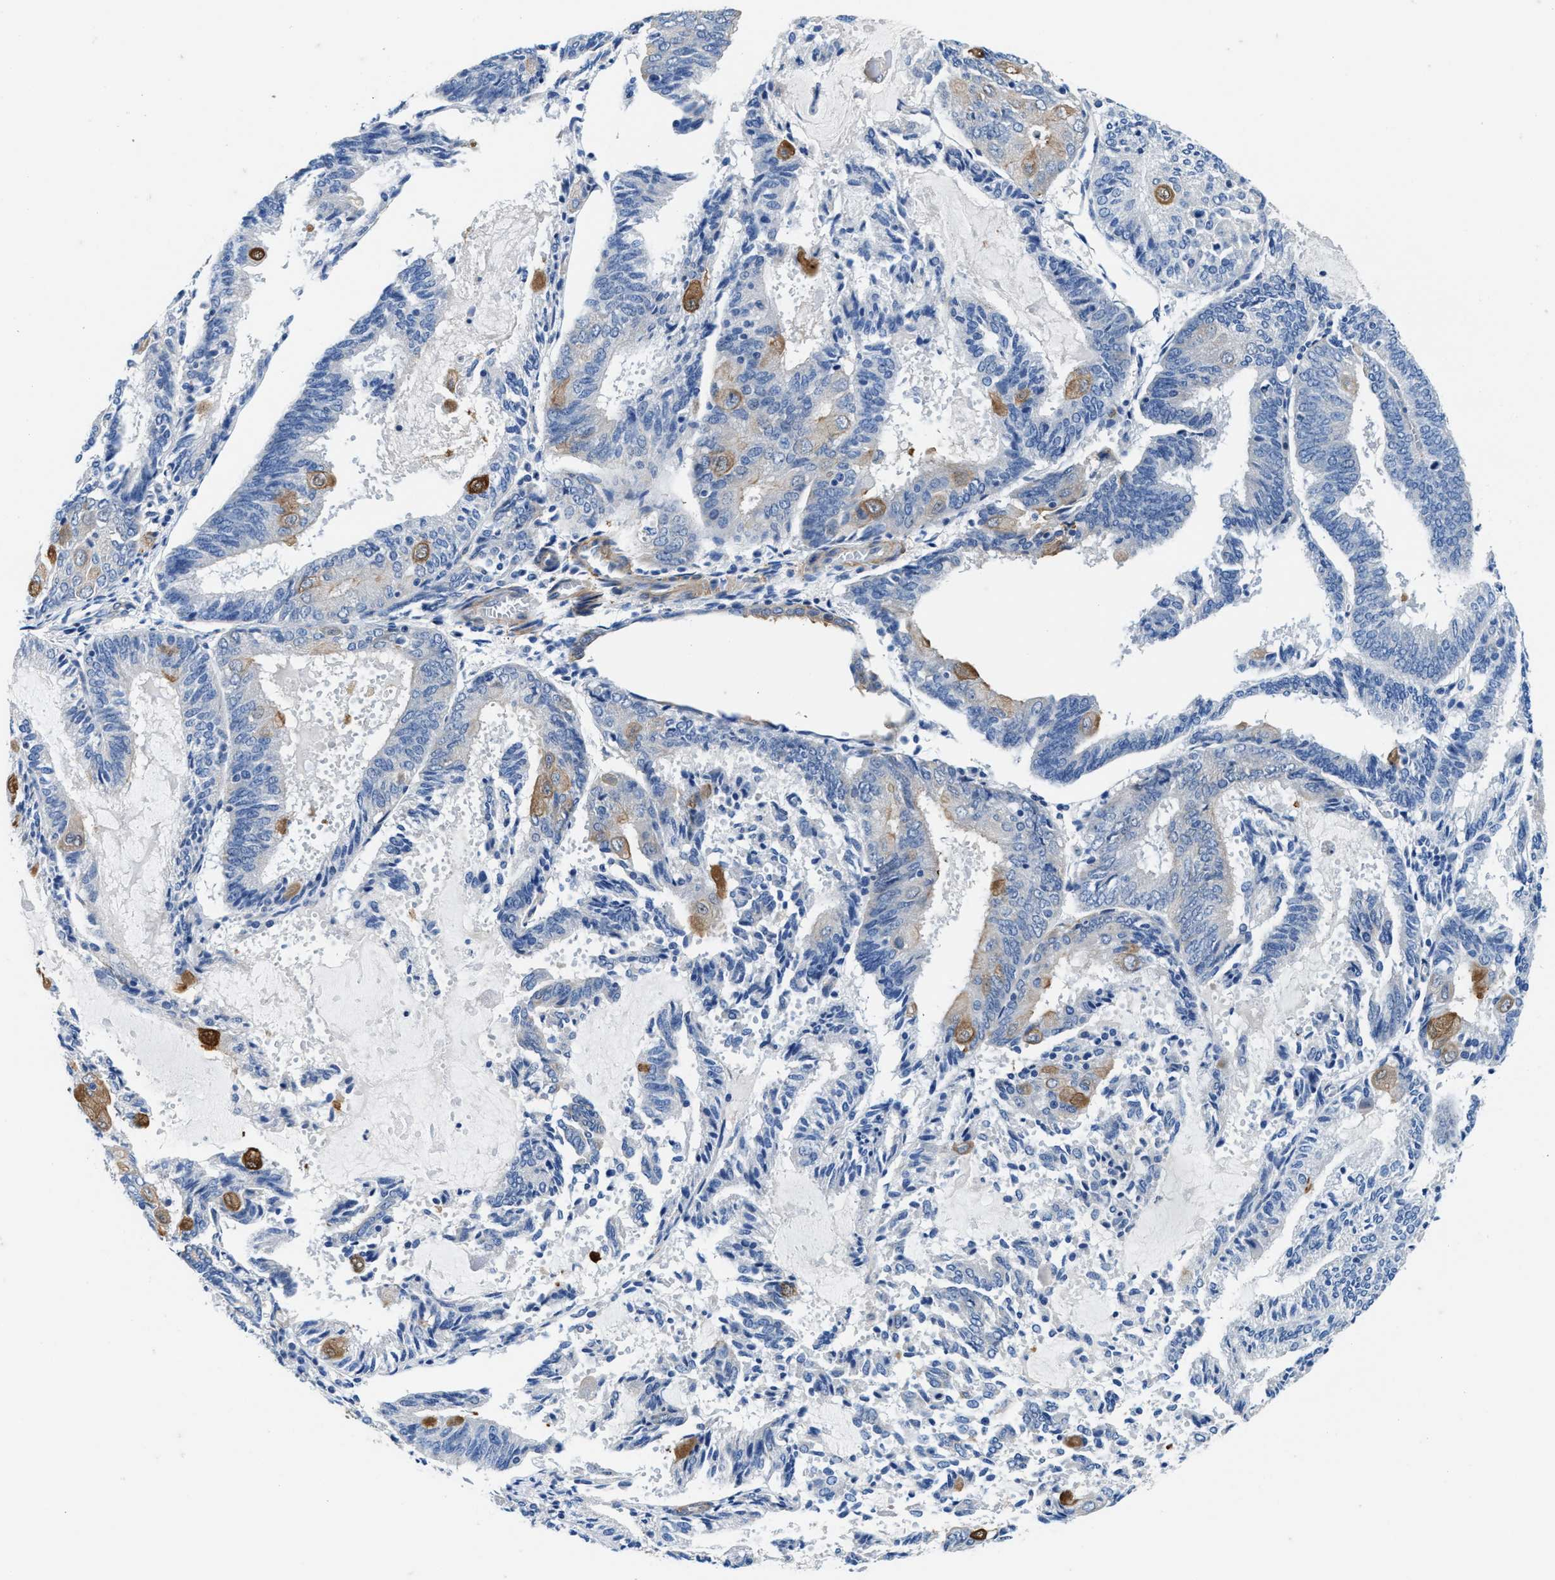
{"staining": {"intensity": "moderate", "quantity": "<25%", "location": "cytoplasmic/membranous"}, "tissue": "endometrial cancer", "cell_type": "Tumor cells", "image_type": "cancer", "snomed": [{"axis": "morphology", "description": "Adenocarcinoma, NOS"}, {"axis": "topography", "description": "Endometrium"}], "caption": "Moderate cytoplasmic/membranous protein staining is appreciated in about <25% of tumor cells in endometrial cancer.", "gene": "PARG", "patient": {"sex": "female", "age": 81}}